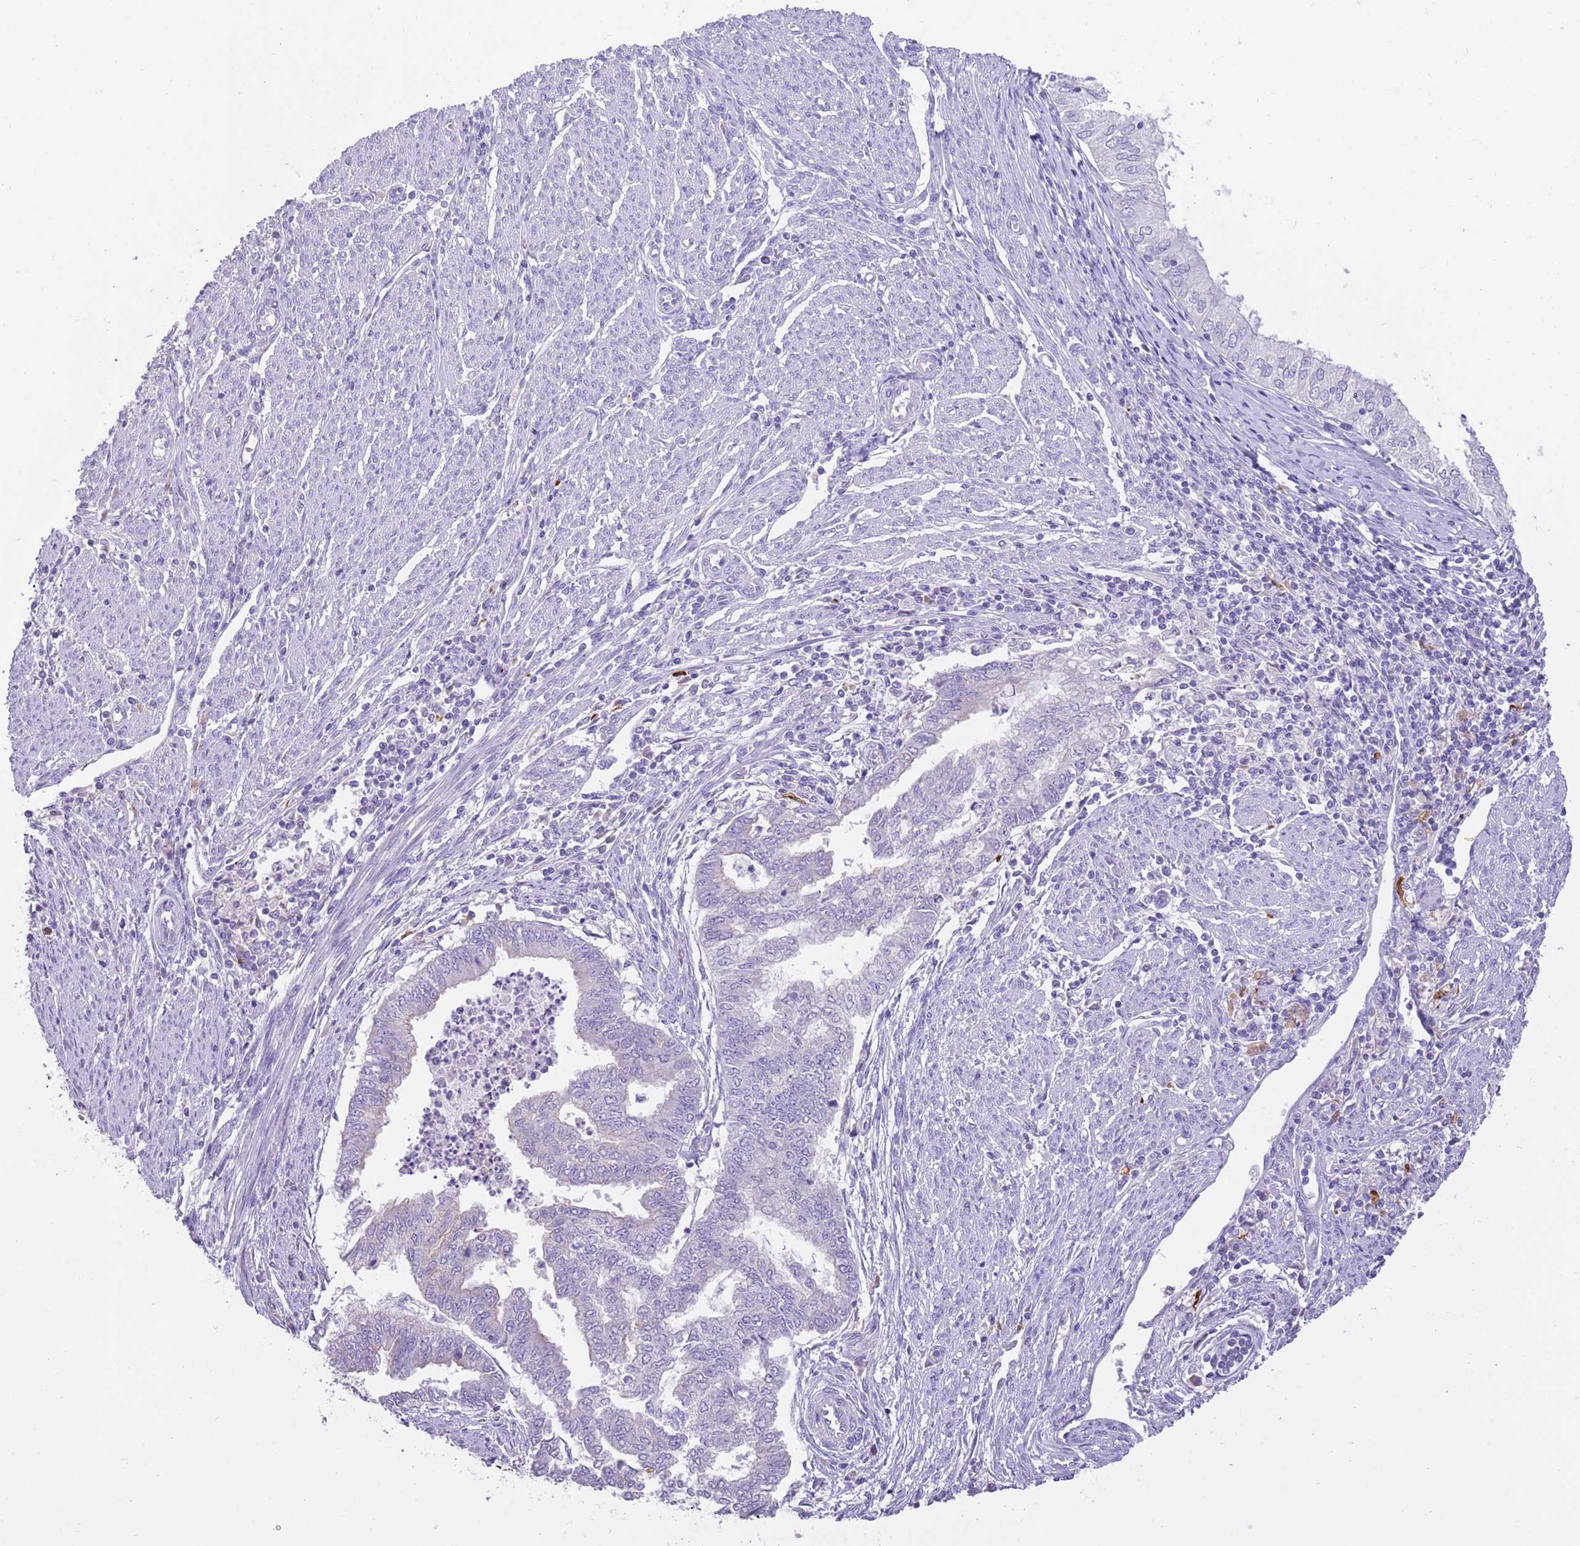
{"staining": {"intensity": "negative", "quantity": "none", "location": "none"}, "tissue": "endometrial cancer", "cell_type": "Tumor cells", "image_type": "cancer", "snomed": [{"axis": "morphology", "description": "Adenocarcinoma, NOS"}, {"axis": "topography", "description": "Endometrium"}], "caption": "This is an immunohistochemistry (IHC) image of human adenocarcinoma (endometrial). There is no expression in tumor cells.", "gene": "SFTPA1", "patient": {"sex": "female", "age": 79}}